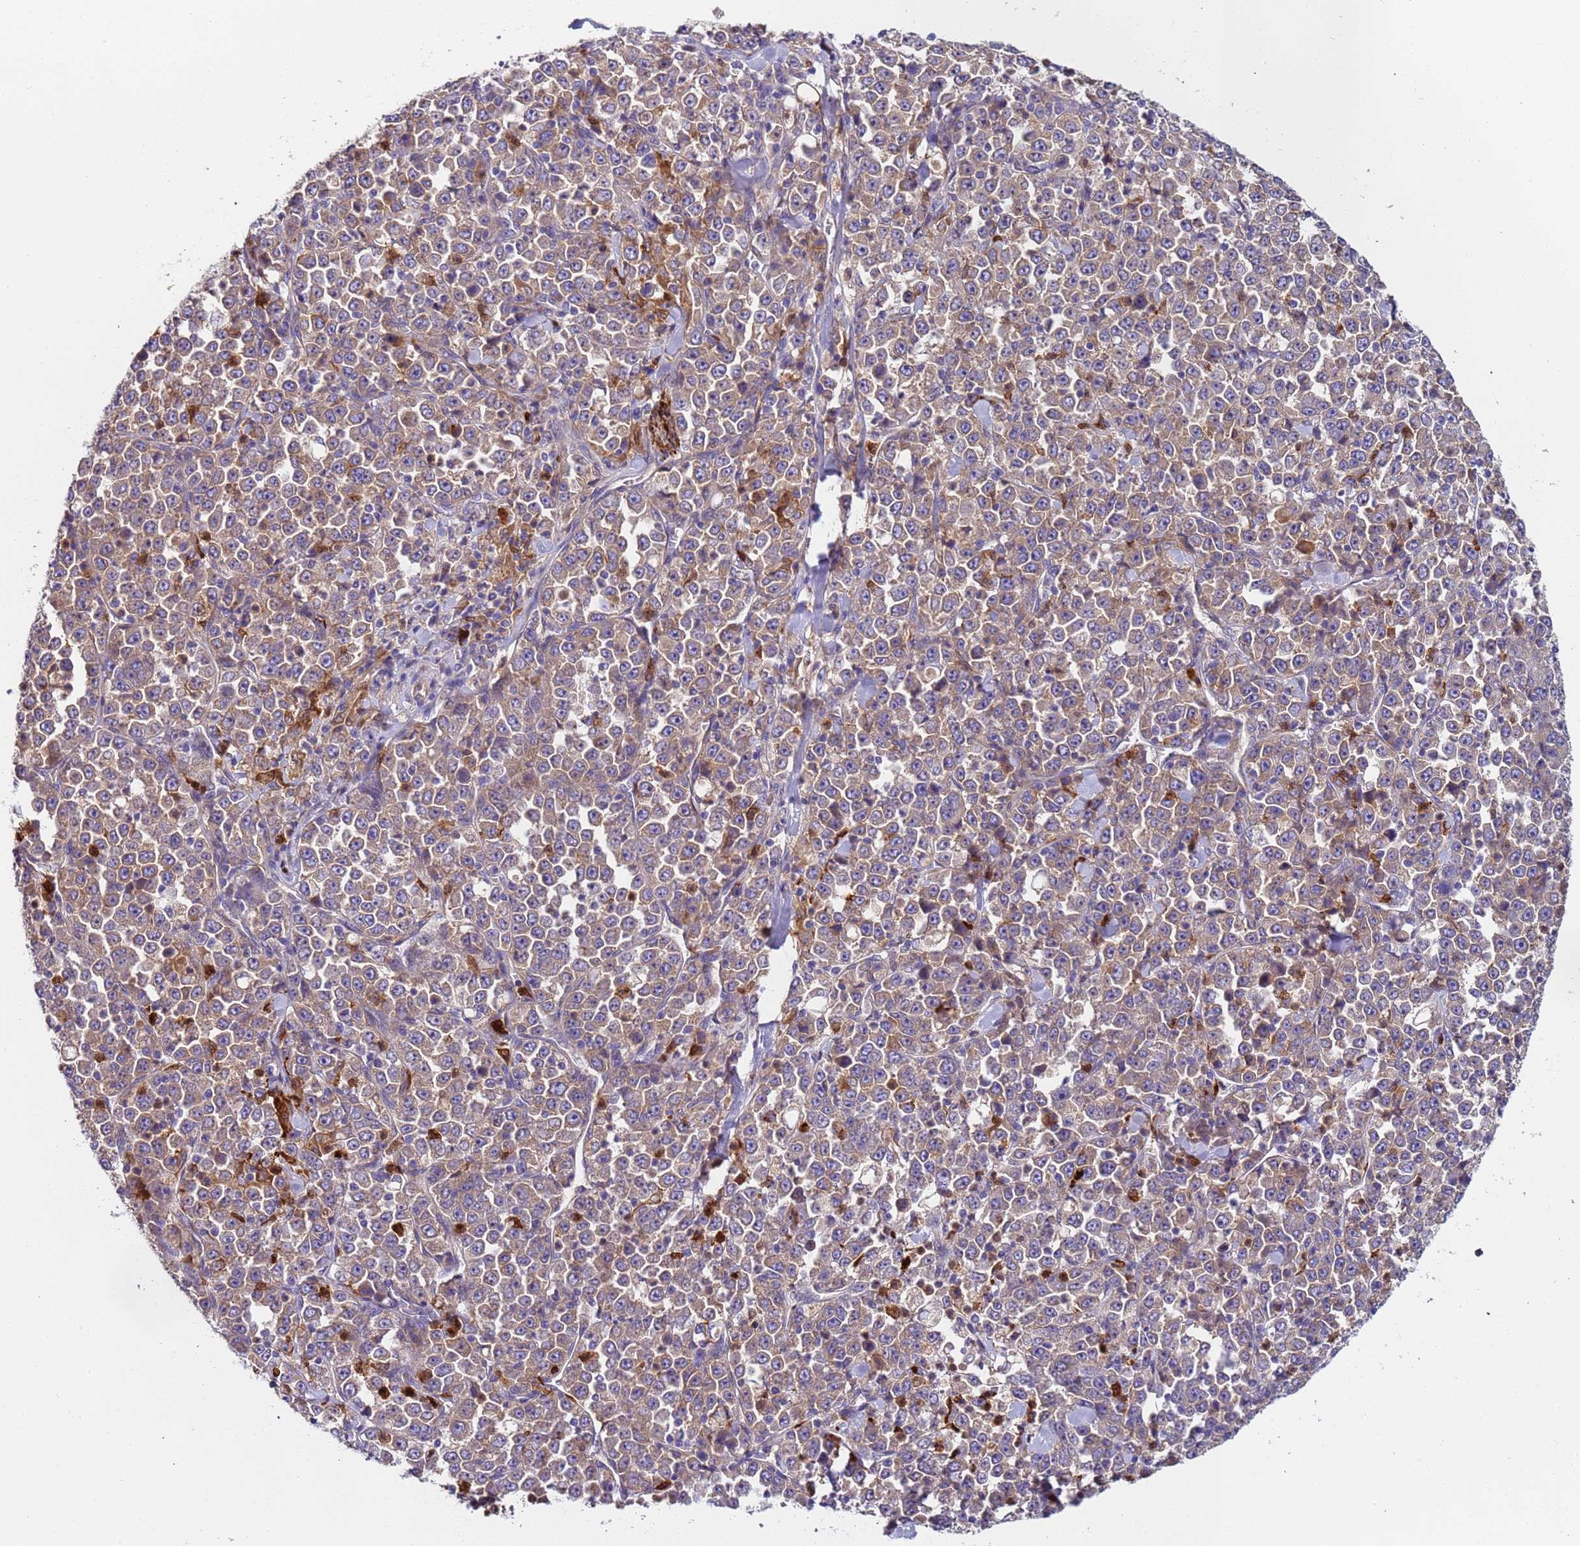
{"staining": {"intensity": "weak", "quantity": ">75%", "location": "cytoplasmic/membranous"}, "tissue": "stomach cancer", "cell_type": "Tumor cells", "image_type": "cancer", "snomed": [{"axis": "morphology", "description": "Normal tissue, NOS"}, {"axis": "morphology", "description": "Adenocarcinoma, NOS"}, {"axis": "topography", "description": "Stomach, upper"}, {"axis": "topography", "description": "Stomach"}], "caption": "Weak cytoplasmic/membranous expression for a protein is identified in approximately >75% of tumor cells of stomach cancer (adenocarcinoma) using immunohistochemistry.", "gene": "PAQR7", "patient": {"sex": "male", "age": 59}}